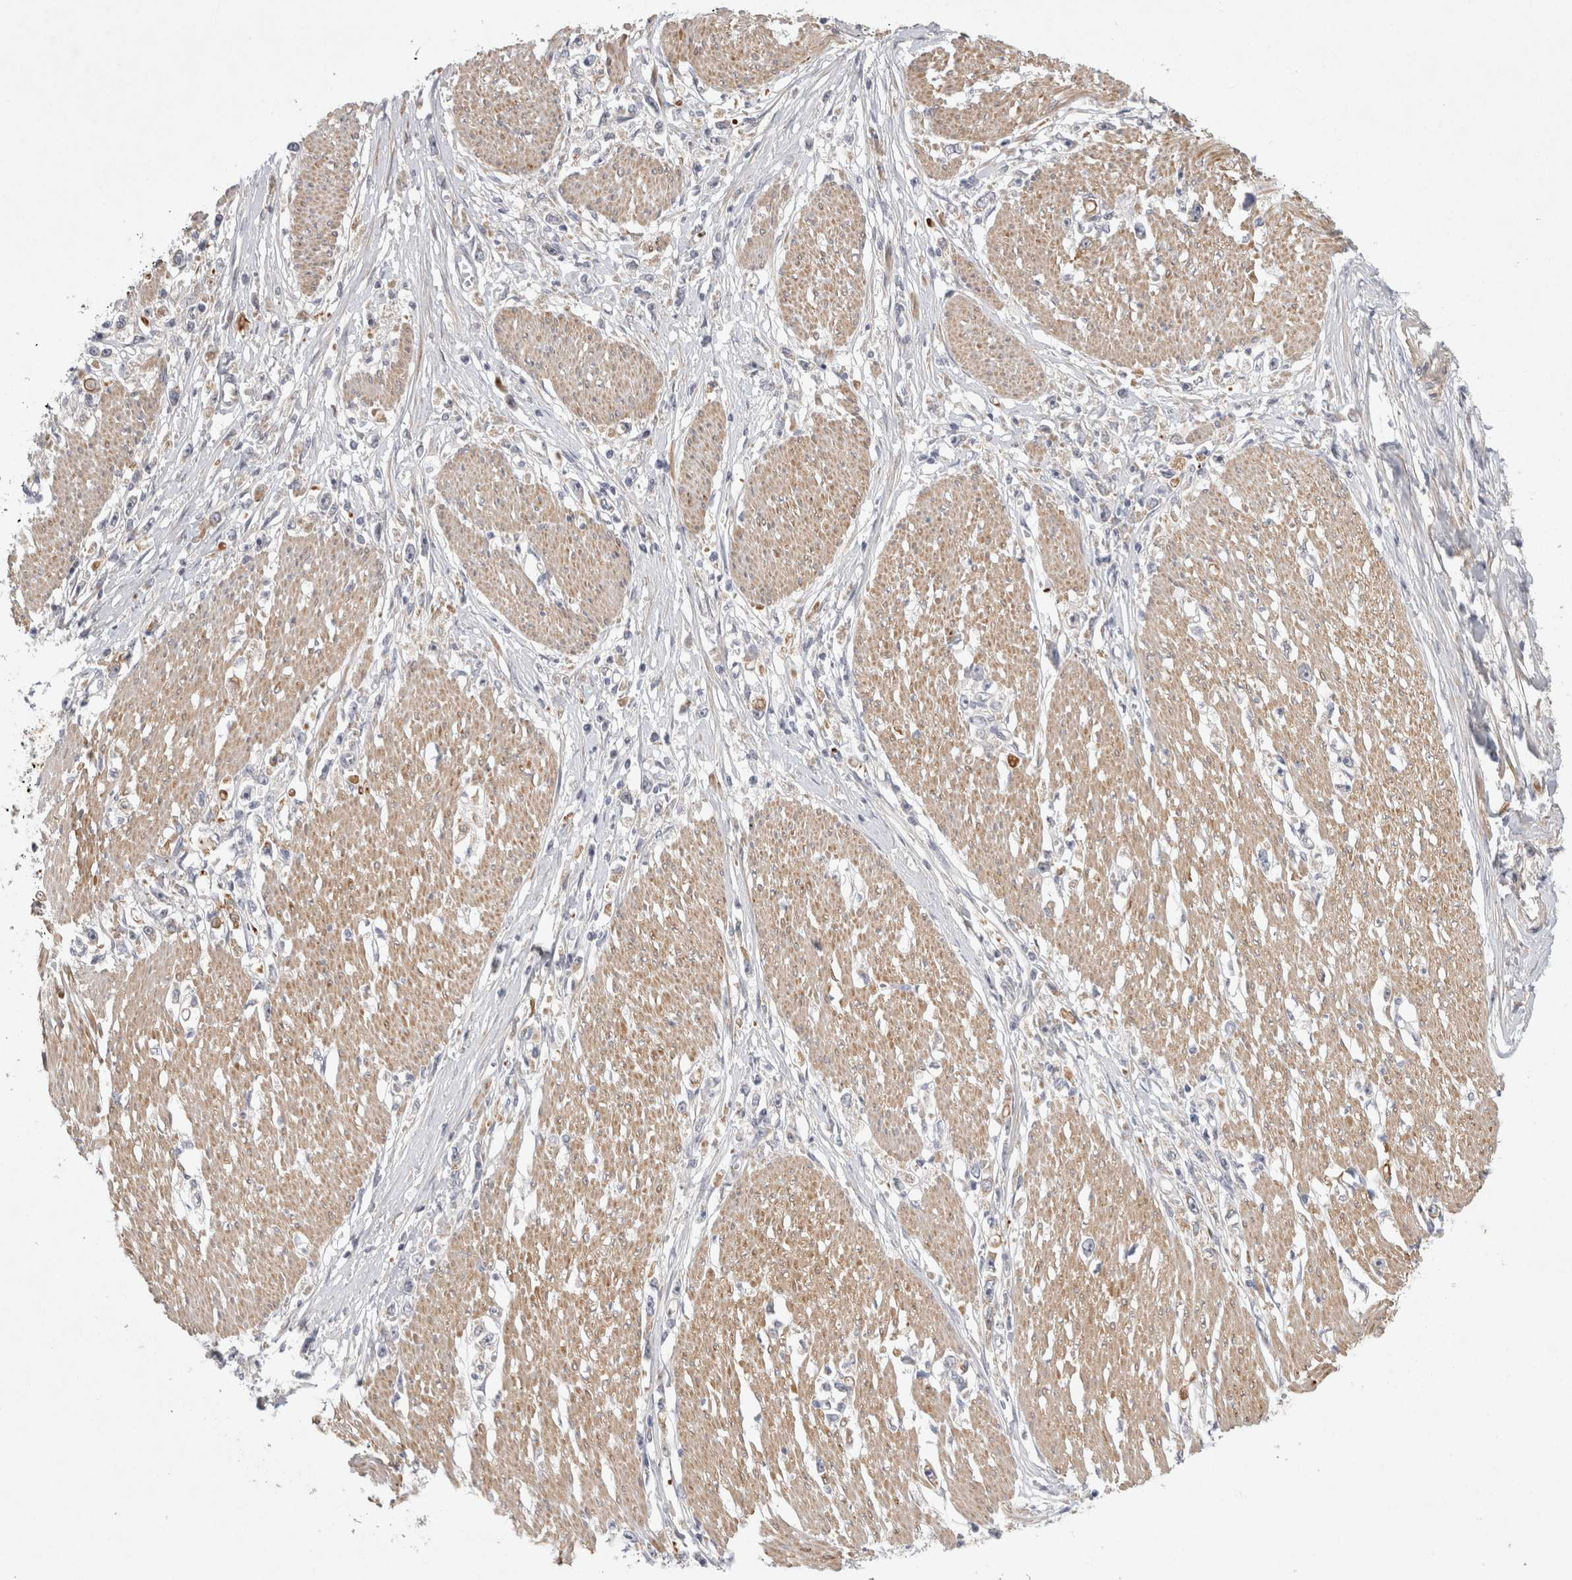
{"staining": {"intensity": "negative", "quantity": "none", "location": "none"}, "tissue": "stomach cancer", "cell_type": "Tumor cells", "image_type": "cancer", "snomed": [{"axis": "morphology", "description": "Adenocarcinoma, NOS"}, {"axis": "topography", "description": "Stomach"}], "caption": "Immunohistochemistry micrograph of neoplastic tissue: stomach cancer stained with DAB displays no significant protein expression in tumor cells.", "gene": "BZW2", "patient": {"sex": "female", "age": 59}}